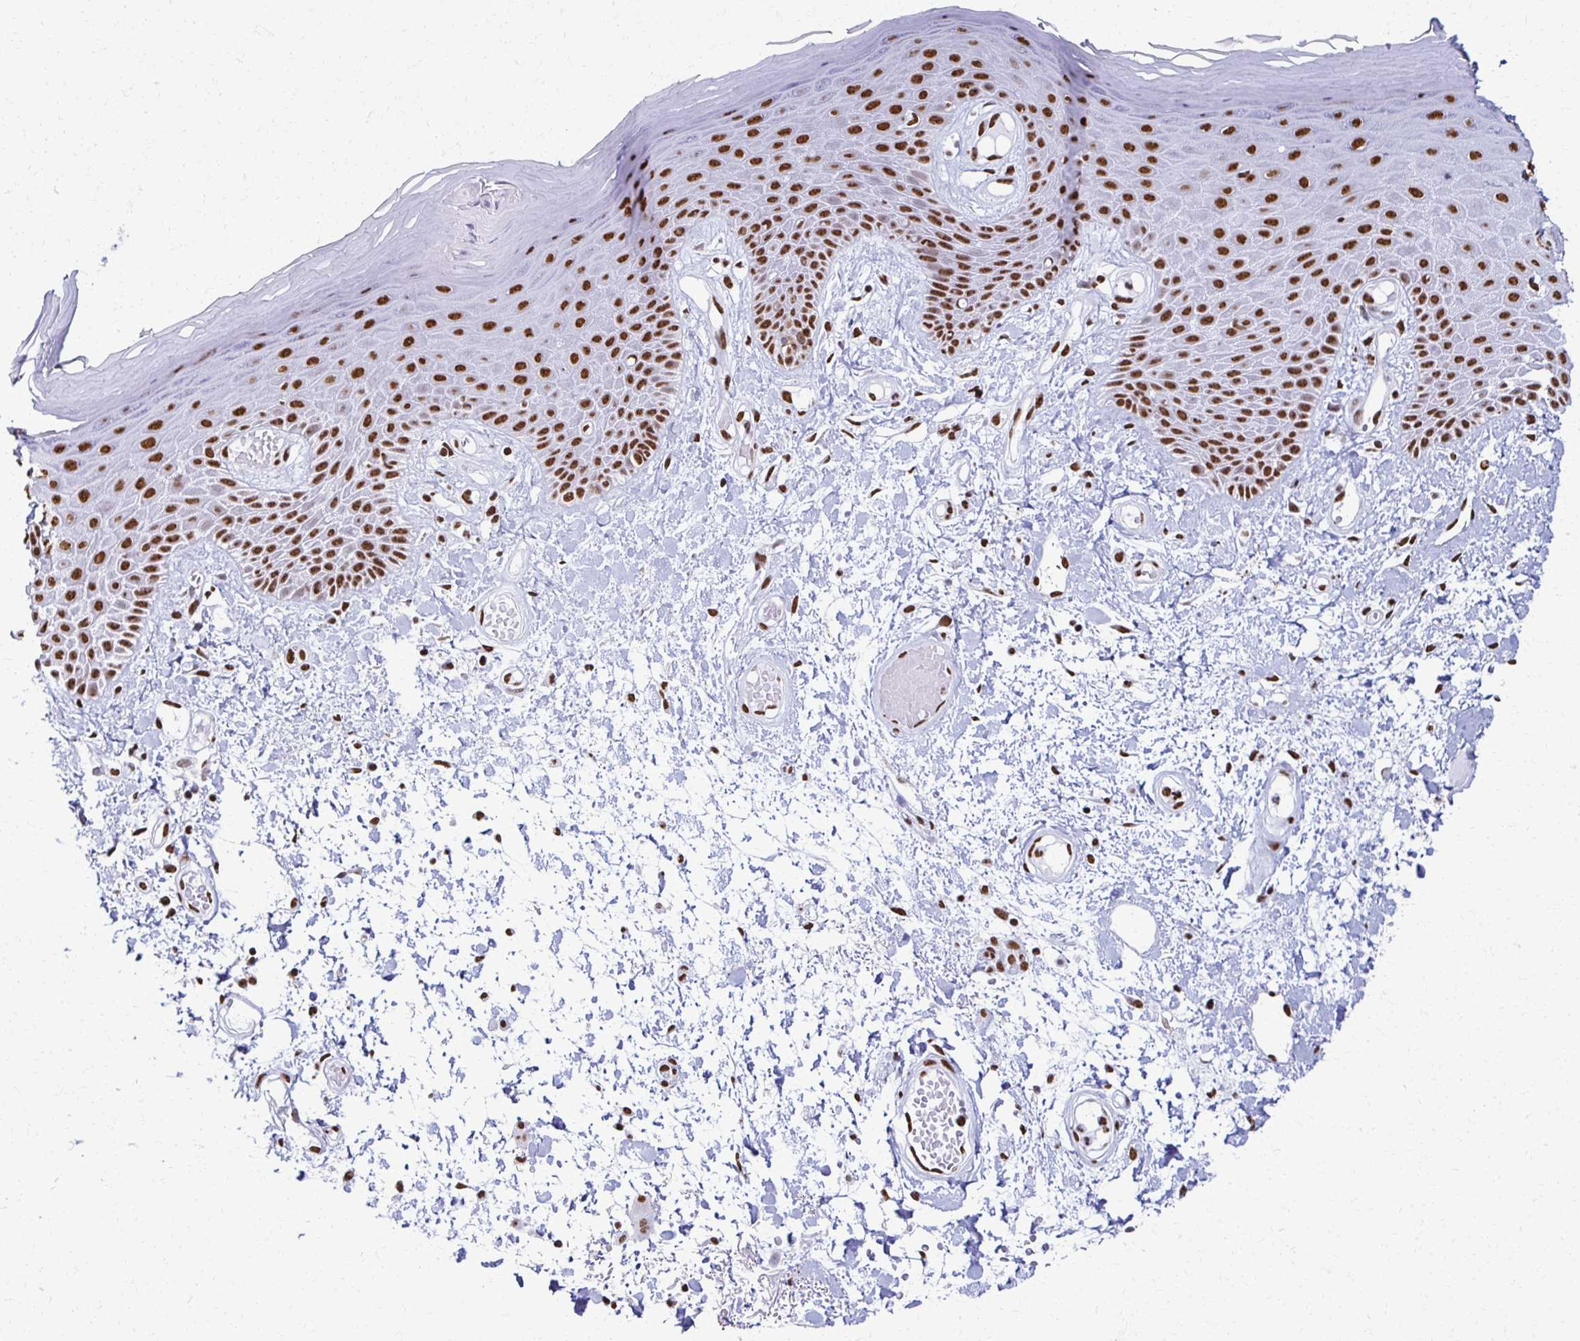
{"staining": {"intensity": "strong", "quantity": ">75%", "location": "nuclear"}, "tissue": "skin", "cell_type": "Epidermal cells", "image_type": "normal", "snomed": [{"axis": "morphology", "description": "Normal tissue, NOS"}, {"axis": "topography", "description": "Anal"}, {"axis": "topography", "description": "Peripheral nerve tissue"}], "caption": "Epidermal cells display high levels of strong nuclear positivity in about >75% of cells in unremarkable human skin.", "gene": "NONO", "patient": {"sex": "male", "age": 78}}